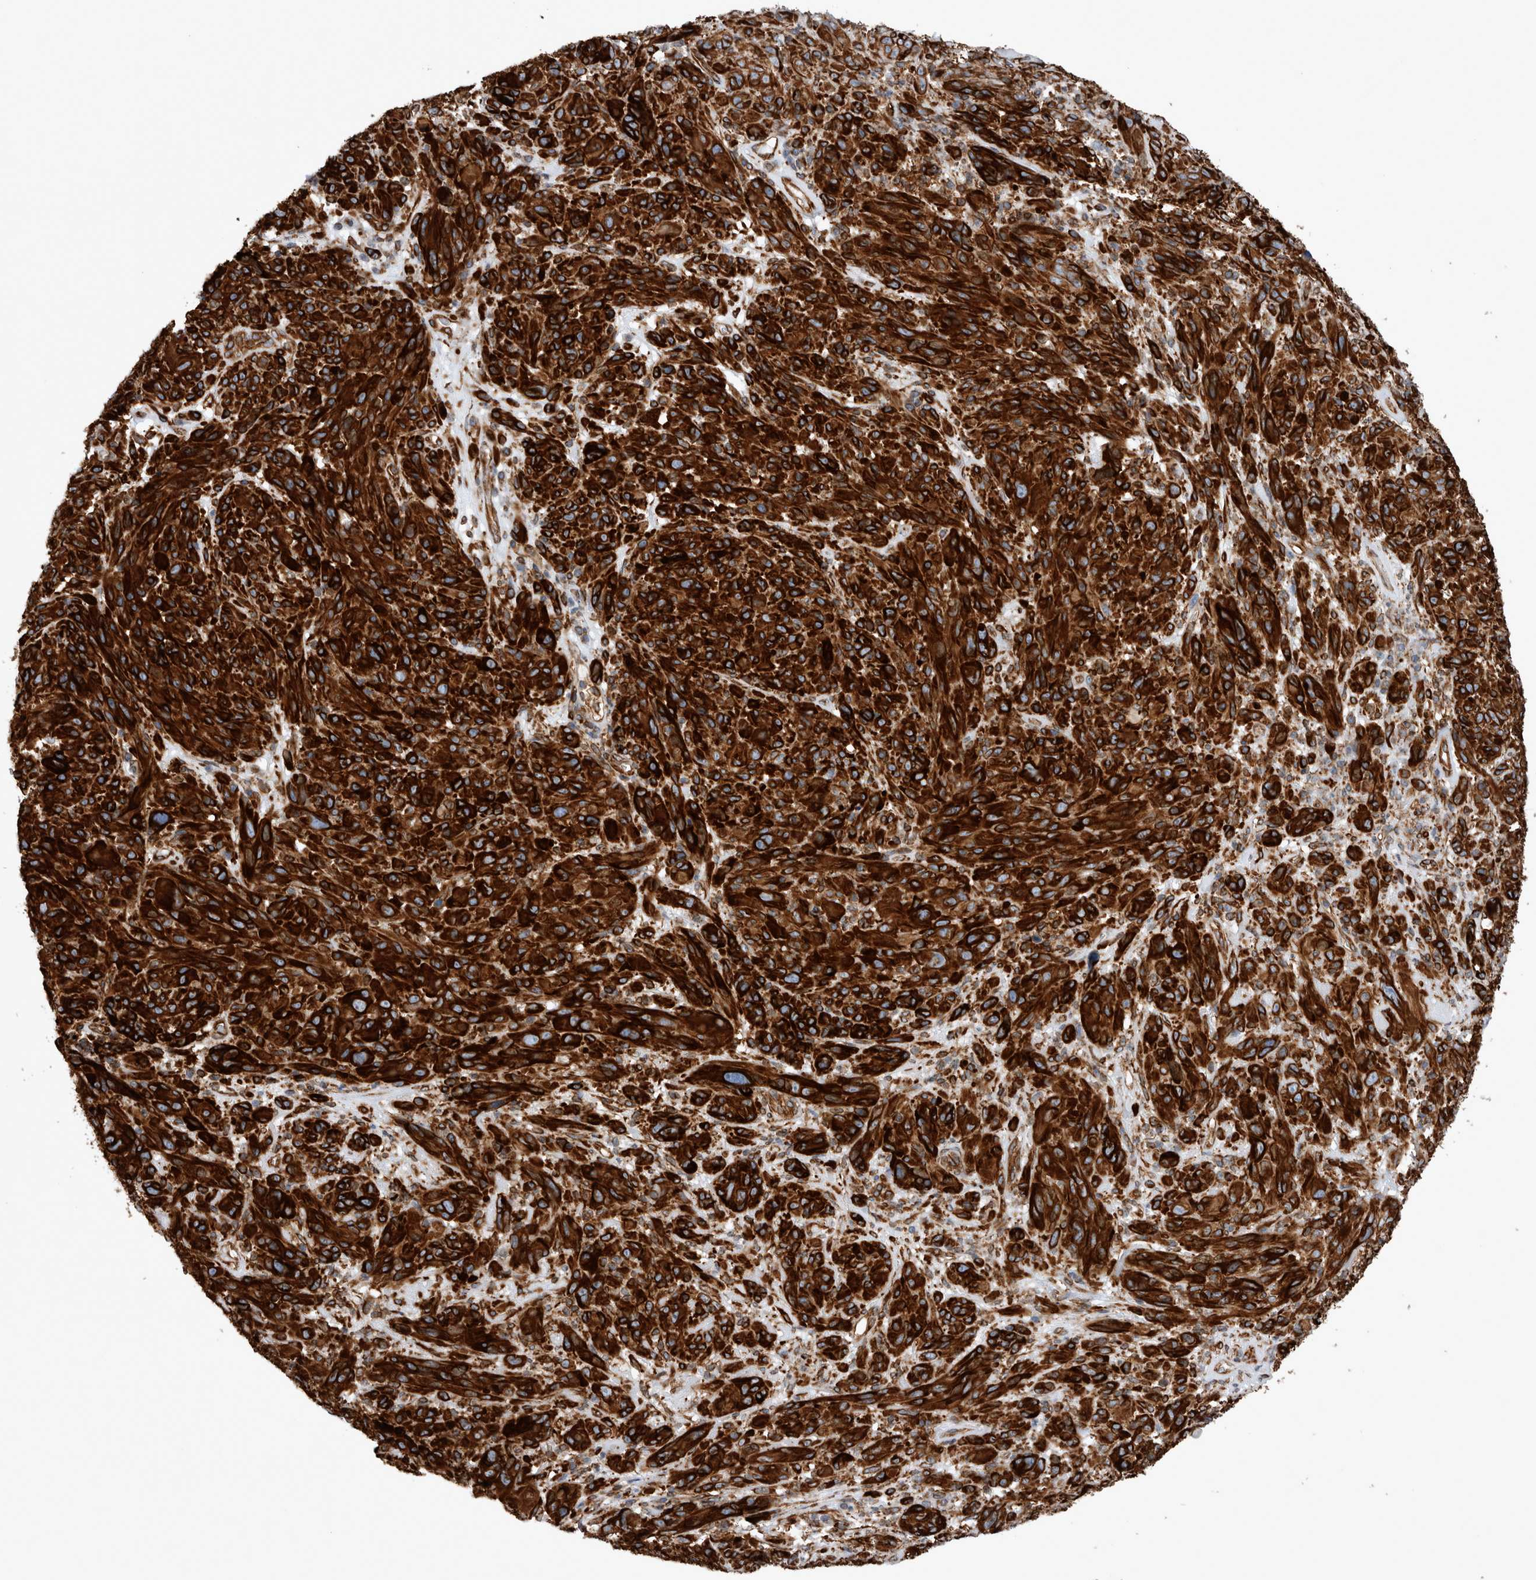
{"staining": {"intensity": "strong", "quantity": ">75%", "location": "cytoplasmic/membranous"}, "tissue": "melanoma", "cell_type": "Tumor cells", "image_type": "cancer", "snomed": [{"axis": "morphology", "description": "Malignant melanoma, NOS"}, {"axis": "topography", "description": "Skin of head"}], "caption": "A micrograph of melanoma stained for a protein reveals strong cytoplasmic/membranous brown staining in tumor cells.", "gene": "PLEC", "patient": {"sex": "male", "age": 96}}